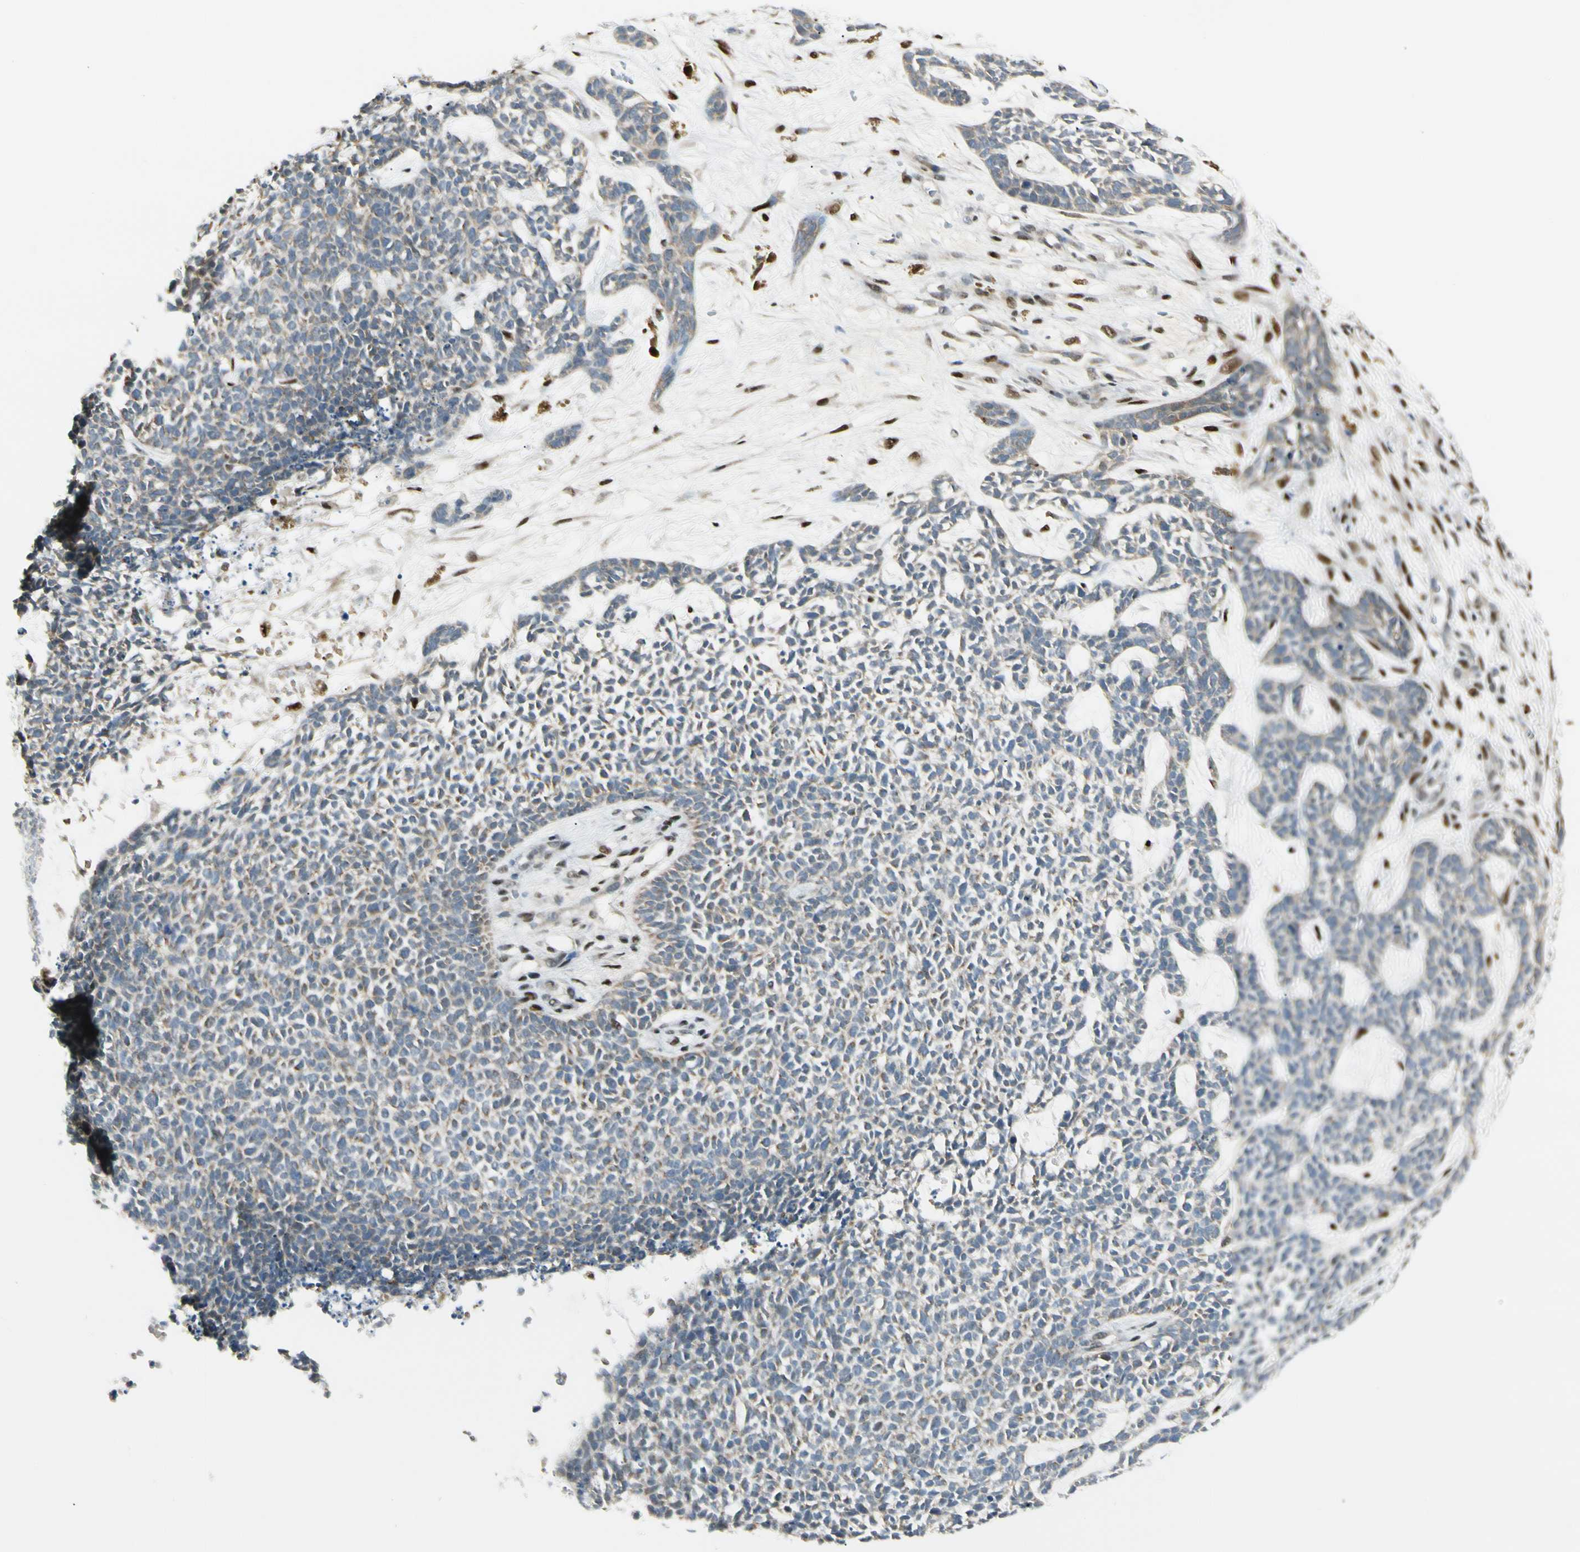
{"staining": {"intensity": "weak", "quantity": ">75%", "location": "cytoplasmic/membranous"}, "tissue": "skin cancer", "cell_type": "Tumor cells", "image_type": "cancer", "snomed": [{"axis": "morphology", "description": "Basal cell carcinoma"}, {"axis": "topography", "description": "Skin"}], "caption": "Tumor cells exhibit low levels of weak cytoplasmic/membranous positivity in about >75% of cells in skin basal cell carcinoma. Using DAB (brown) and hematoxylin (blue) stains, captured at high magnification using brightfield microscopy.", "gene": "ATXN1", "patient": {"sex": "female", "age": 84}}